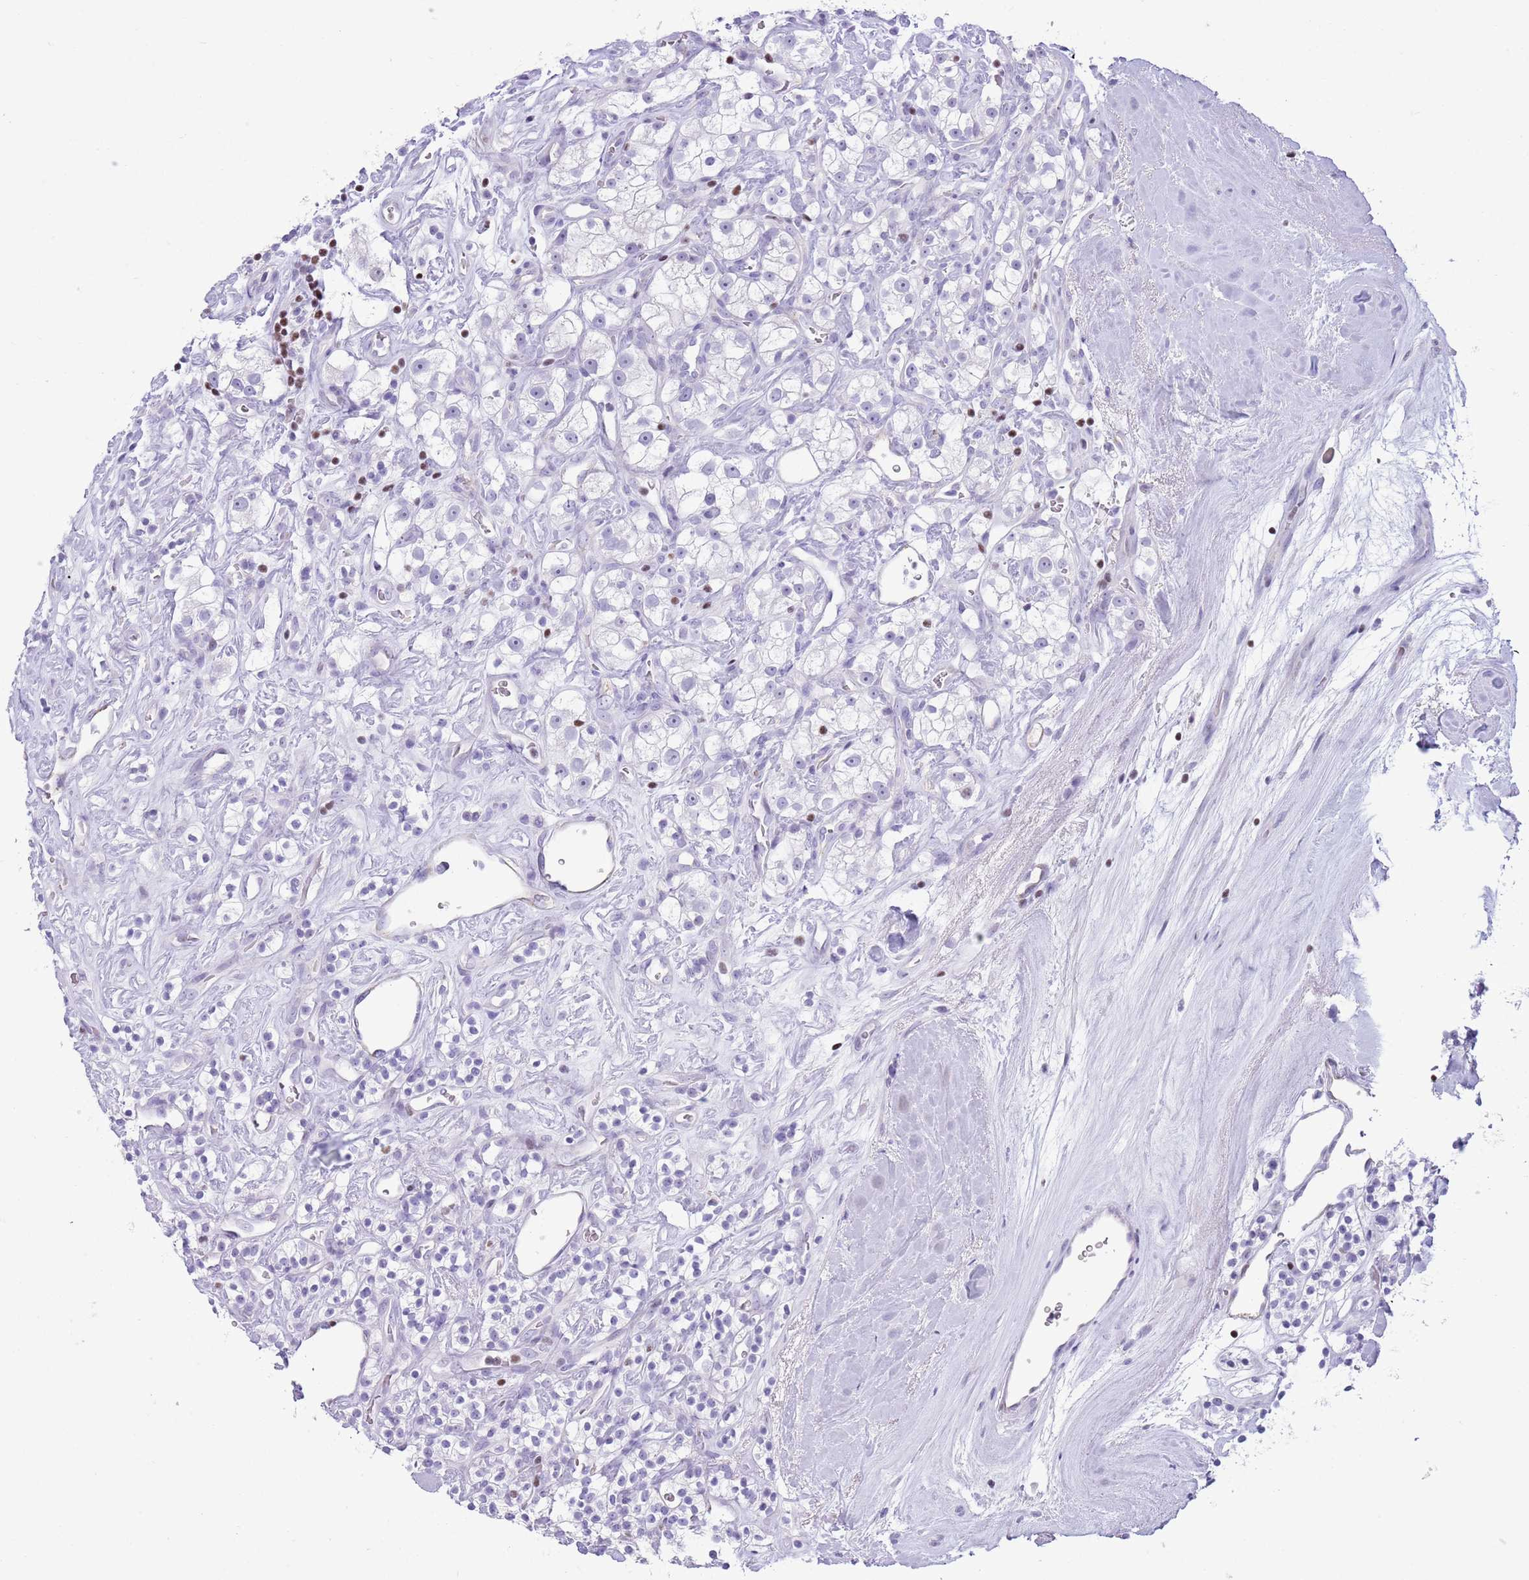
{"staining": {"intensity": "negative", "quantity": "none", "location": "none"}, "tissue": "renal cancer", "cell_type": "Tumor cells", "image_type": "cancer", "snomed": [{"axis": "morphology", "description": "Adenocarcinoma, NOS"}, {"axis": "topography", "description": "Kidney"}], "caption": "This is an immunohistochemistry image of renal cancer (adenocarcinoma). There is no expression in tumor cells.", "gene": "BCL11B", "patient": {"sex": "male", "age": 77}}